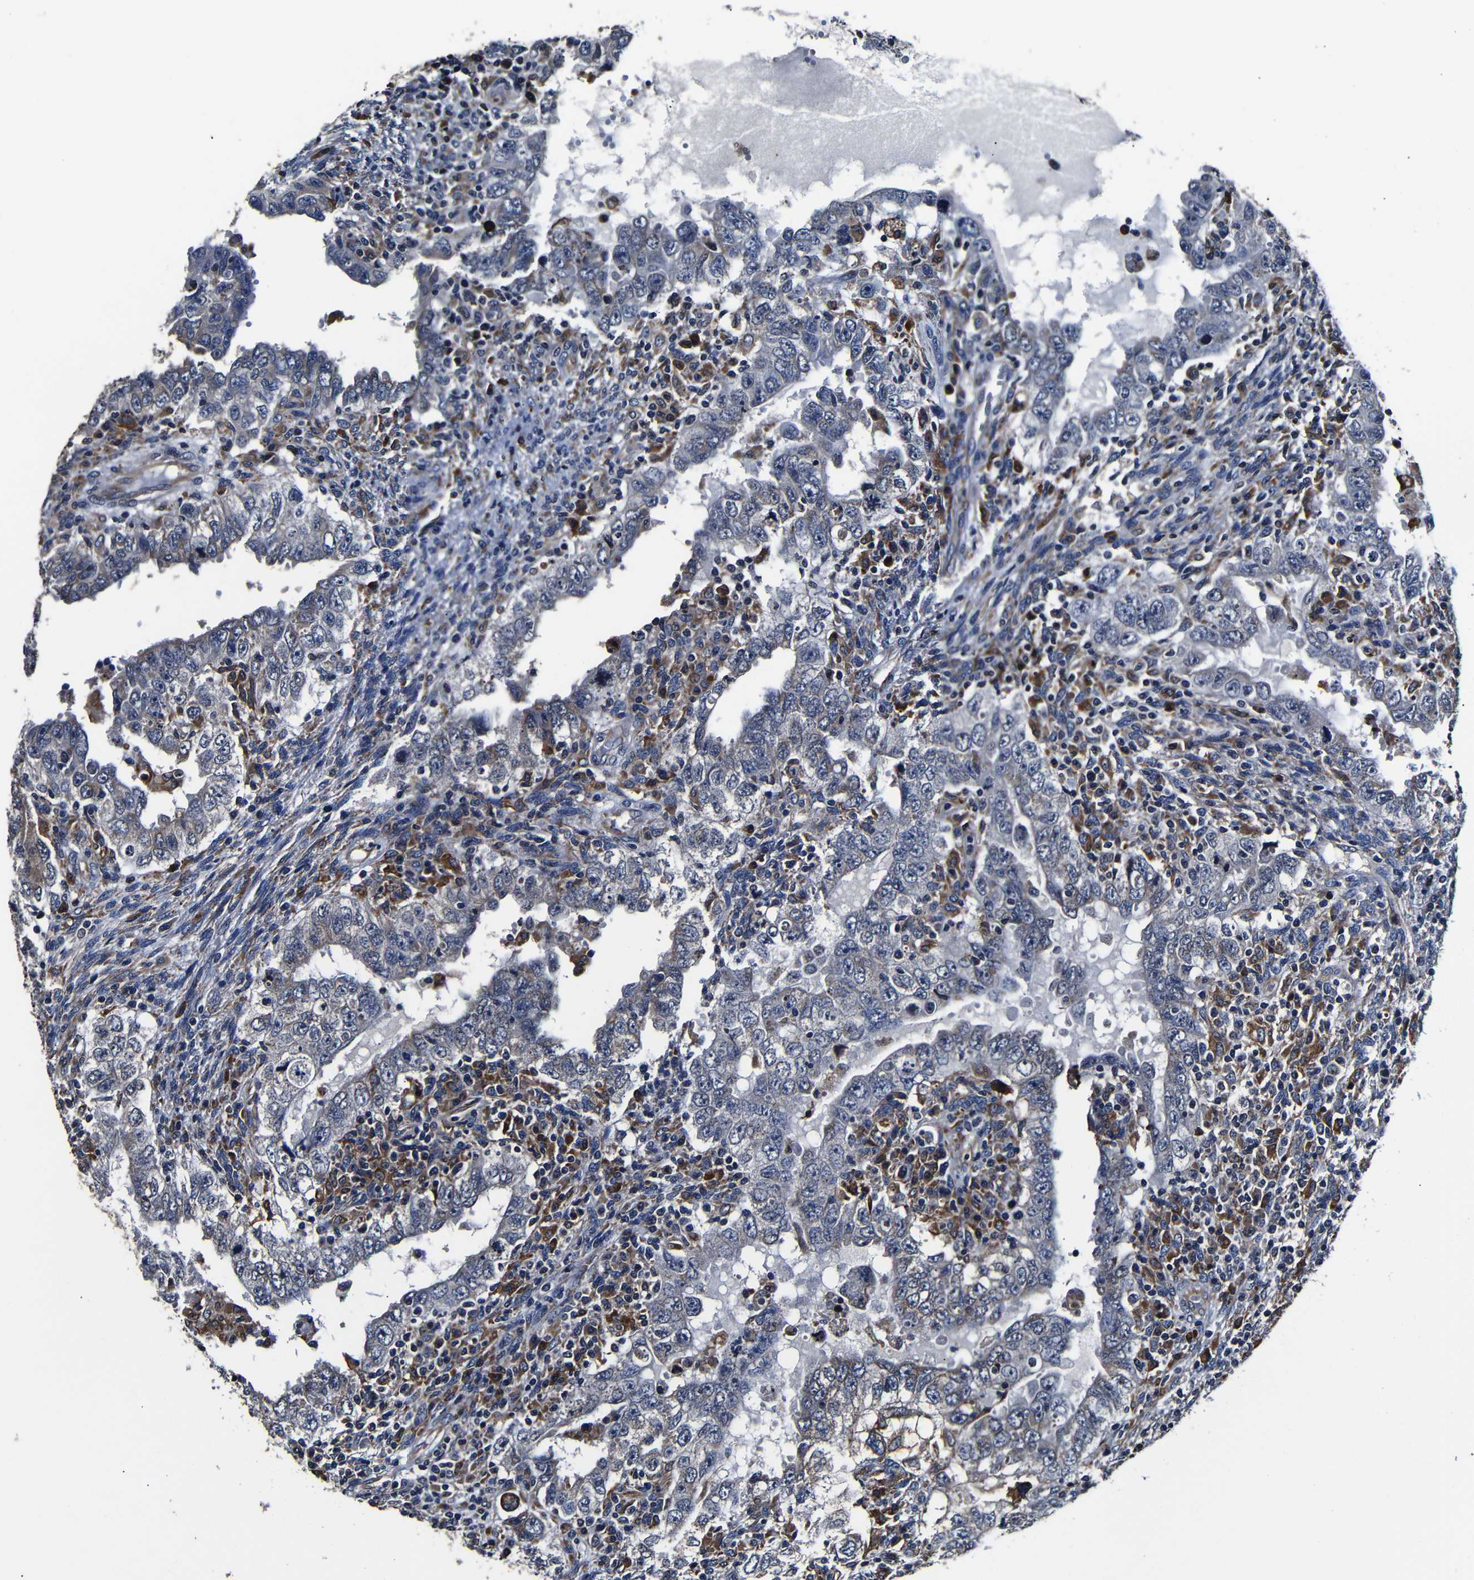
{"staining": {"intensity": "negative", "quantity": "none", "location": "none"}, "tissue": "testis cancer", "cell_type": "Tumor cells", "image_type": "cancer", "snomed": [{"axis": "morphology", "description": "Carcinoma, Embryonal, NOS"}, {"axis": "topography", "description": "Testis"}], "caption": "A micrograph of human testis cancer (embryonal carcinoma) is negative for staining in tumor cells. (Stains: DAB (3,3'-diaminobenzidine) immunohistochemistry with hematoxylin counter stain, Microscopy: brightfield microscopy at high magnification).", "gene": "SCN9A", "patient": {"sex": "male", "age": 26}}